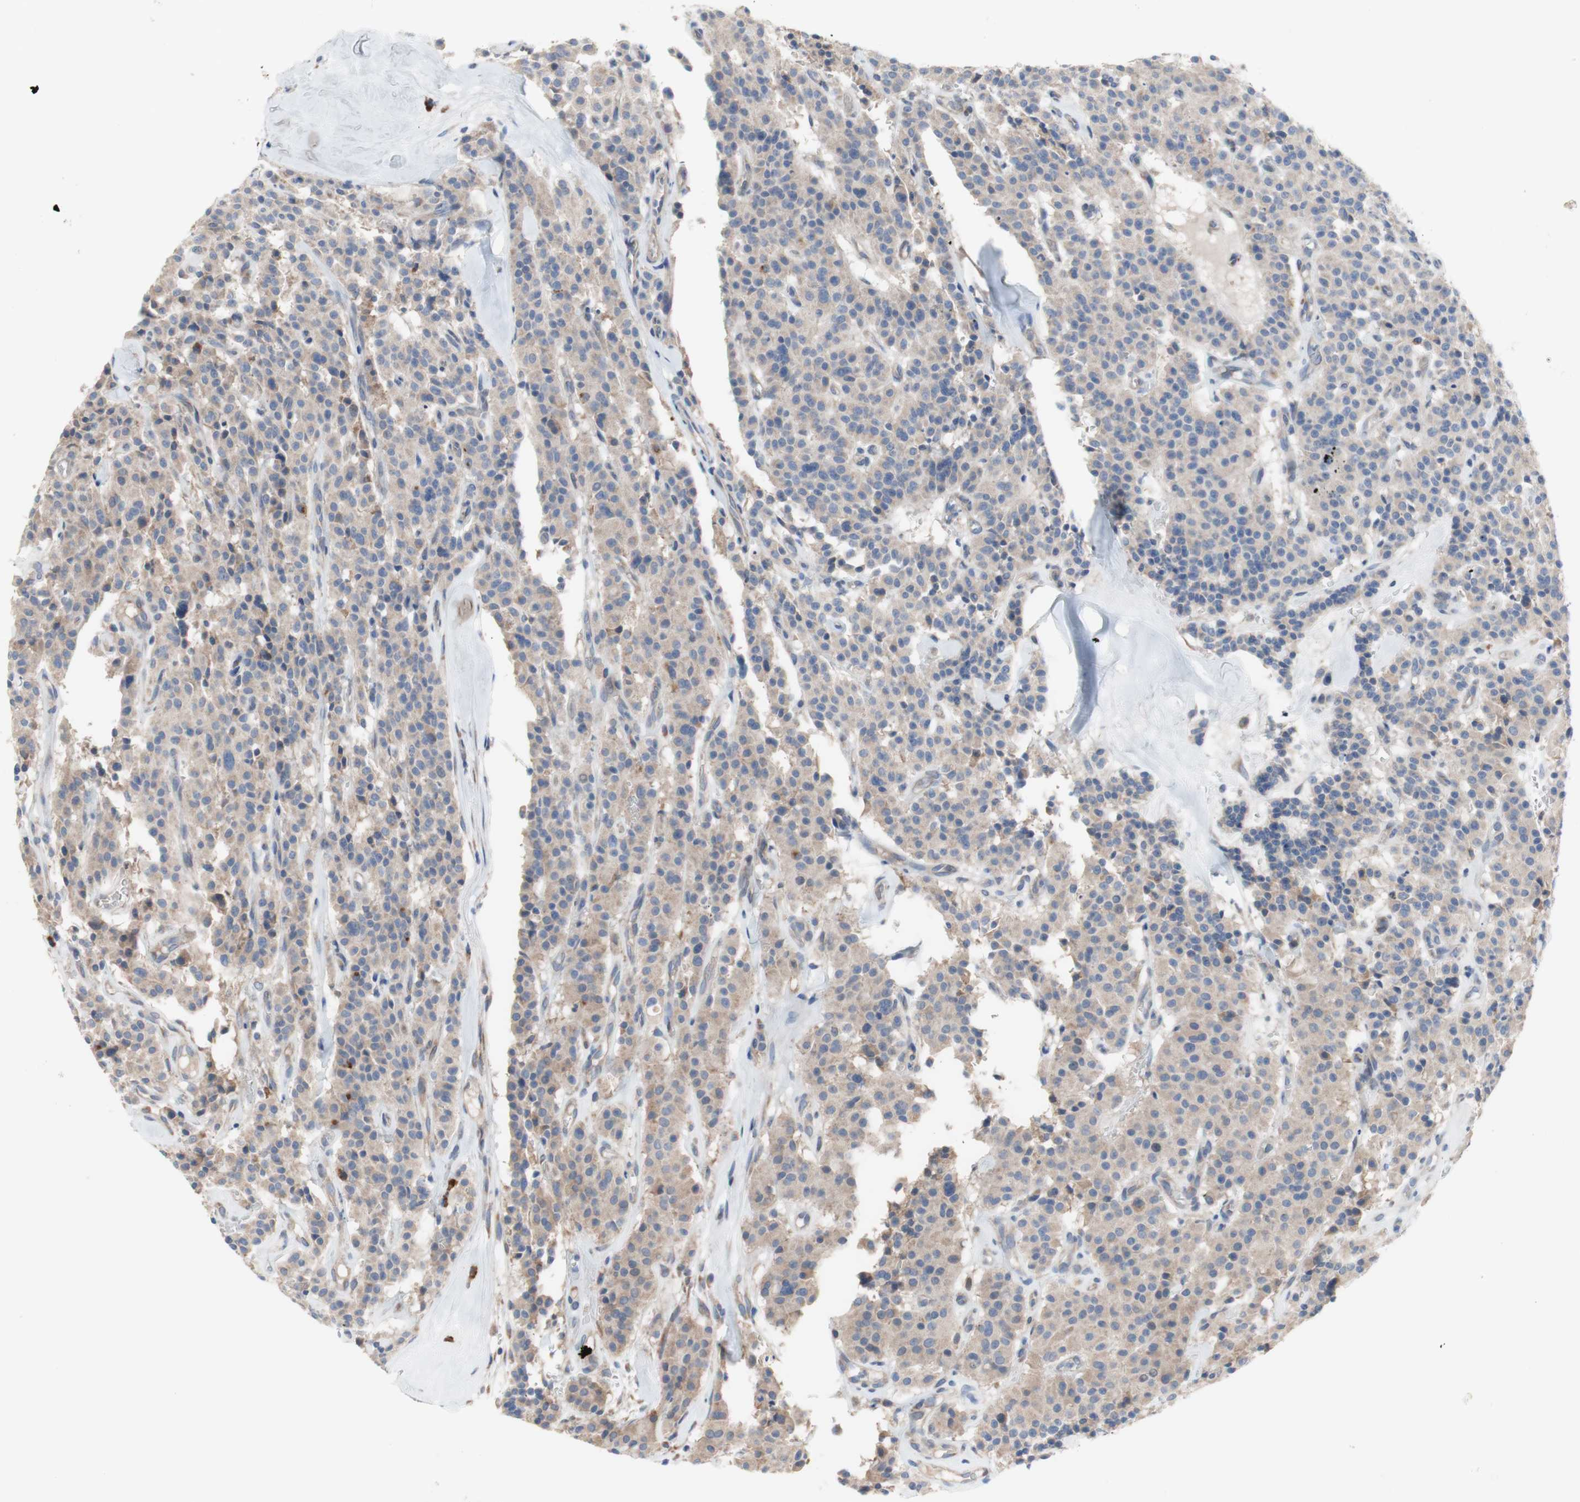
{"staining": {"intensity": "weak", "quantity": ">75%", "location": "cytoplasmic/membranous"}, "tissue": "carcinoid", "cell_type": "Tumor cells", "image_type": "cancer", "snomed": [{"axis": "morphology", "description": "Carcinoid, malignant, NOS"}, {"axis": "topography", "description": "Lung"}], "caption": "This histopathology image displays immunohistochemistry staining of human carcinoid, with low weak cytoplasmic/membranous expression in approximately >75% of tumor cells.", "gene": "TTC14", "patient": {"sex": "male", "age": 30}}